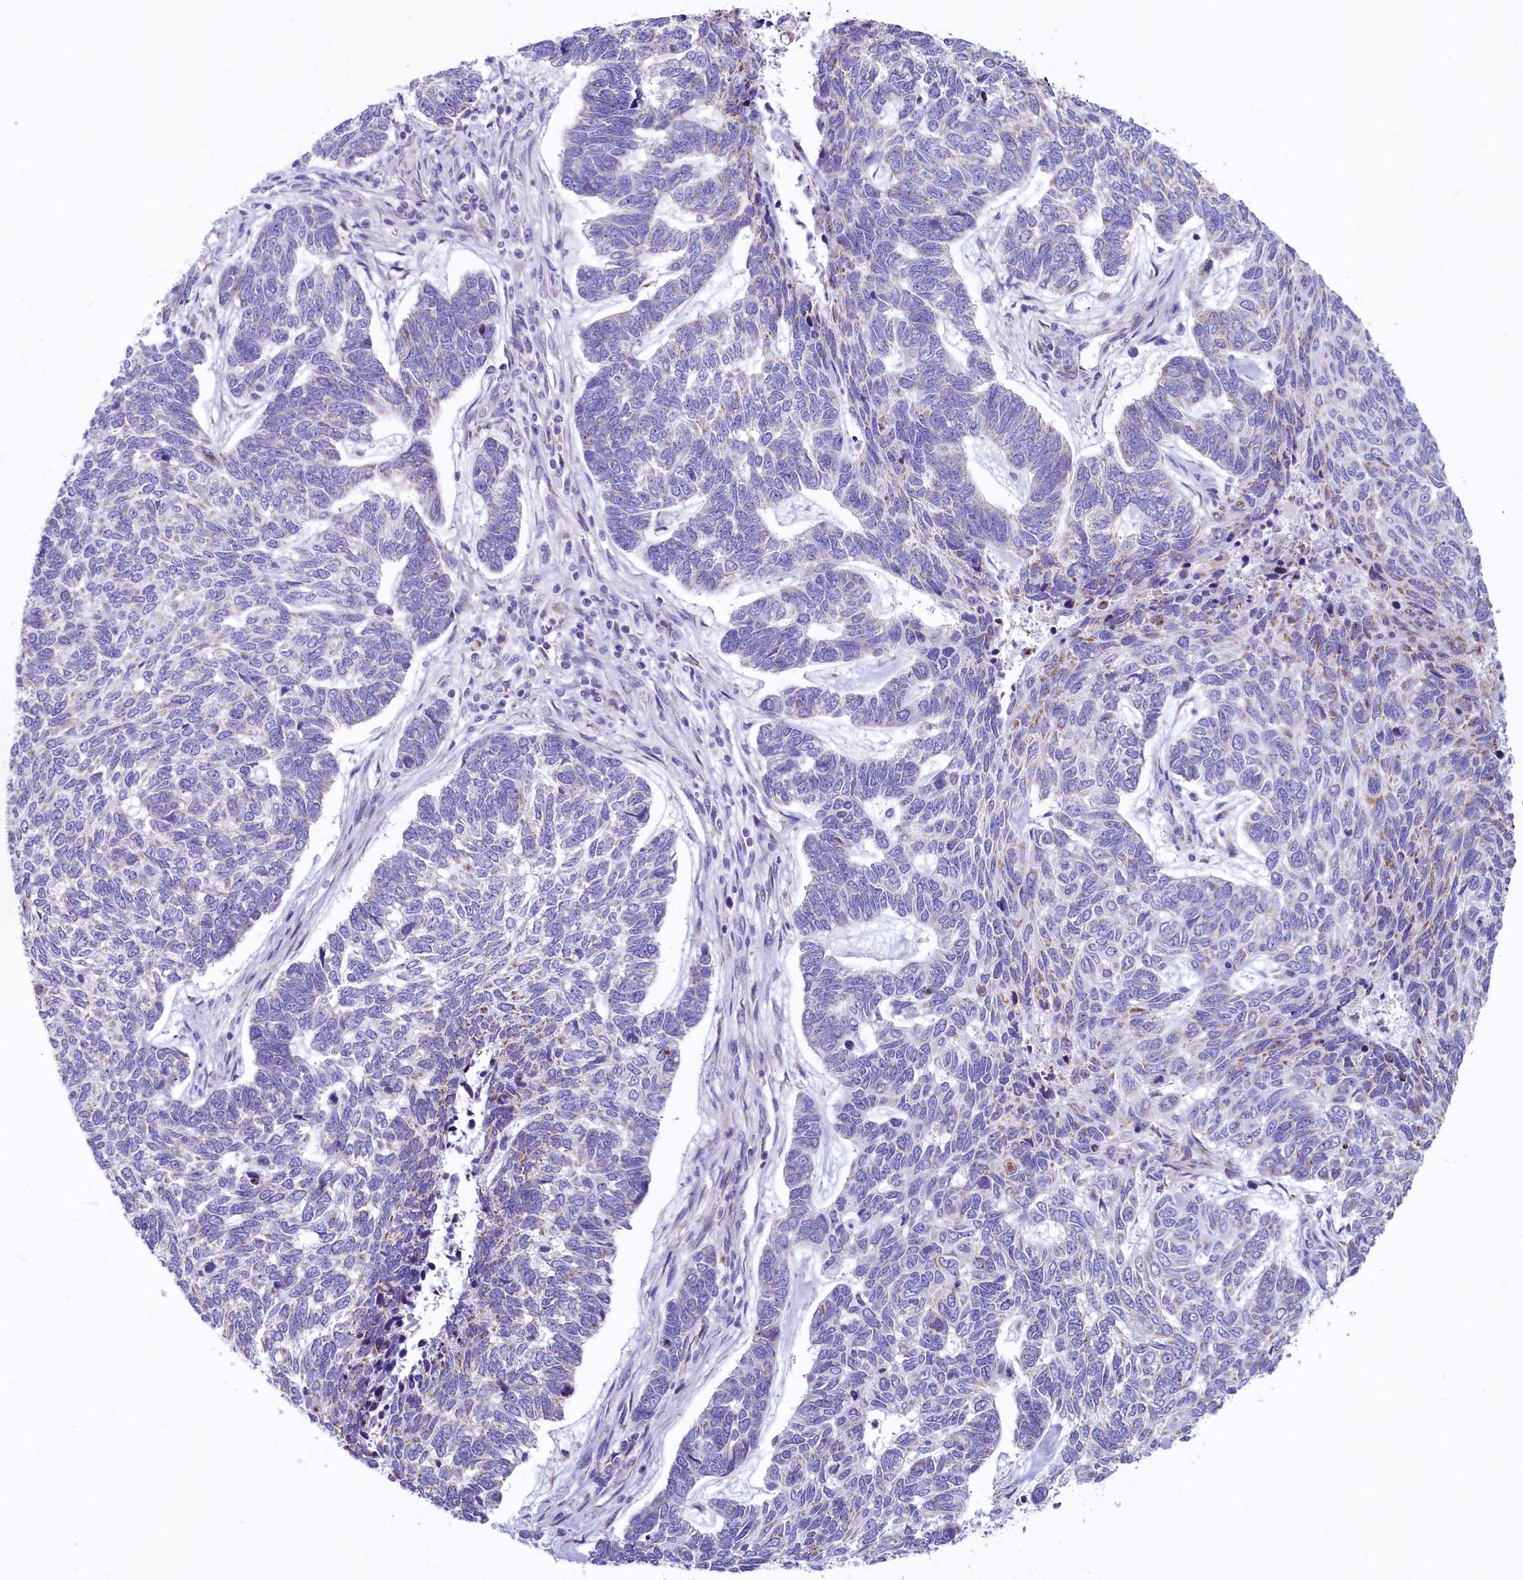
{"staining": {"intensity": "negative", "quantity": "none", "location": "none"}, "tissue": "skin cancer", "cell_type": "Tumor cells", "image_type": "cancer", "snomed": [{"axis": "morphology", "description": "Basal cell carcinoma"}, {"axis": "topography", "description": "Skin"}], "caption": "Micrograph shows no protein positivity in tumor cells of skin cancer (basal cell carcinoma) tissue. (Immunohistochemistry (ihc), brightfield microscopy, high magnification).", "gene": "VWCE", "patient": {"sex": "female", "age": 65}}